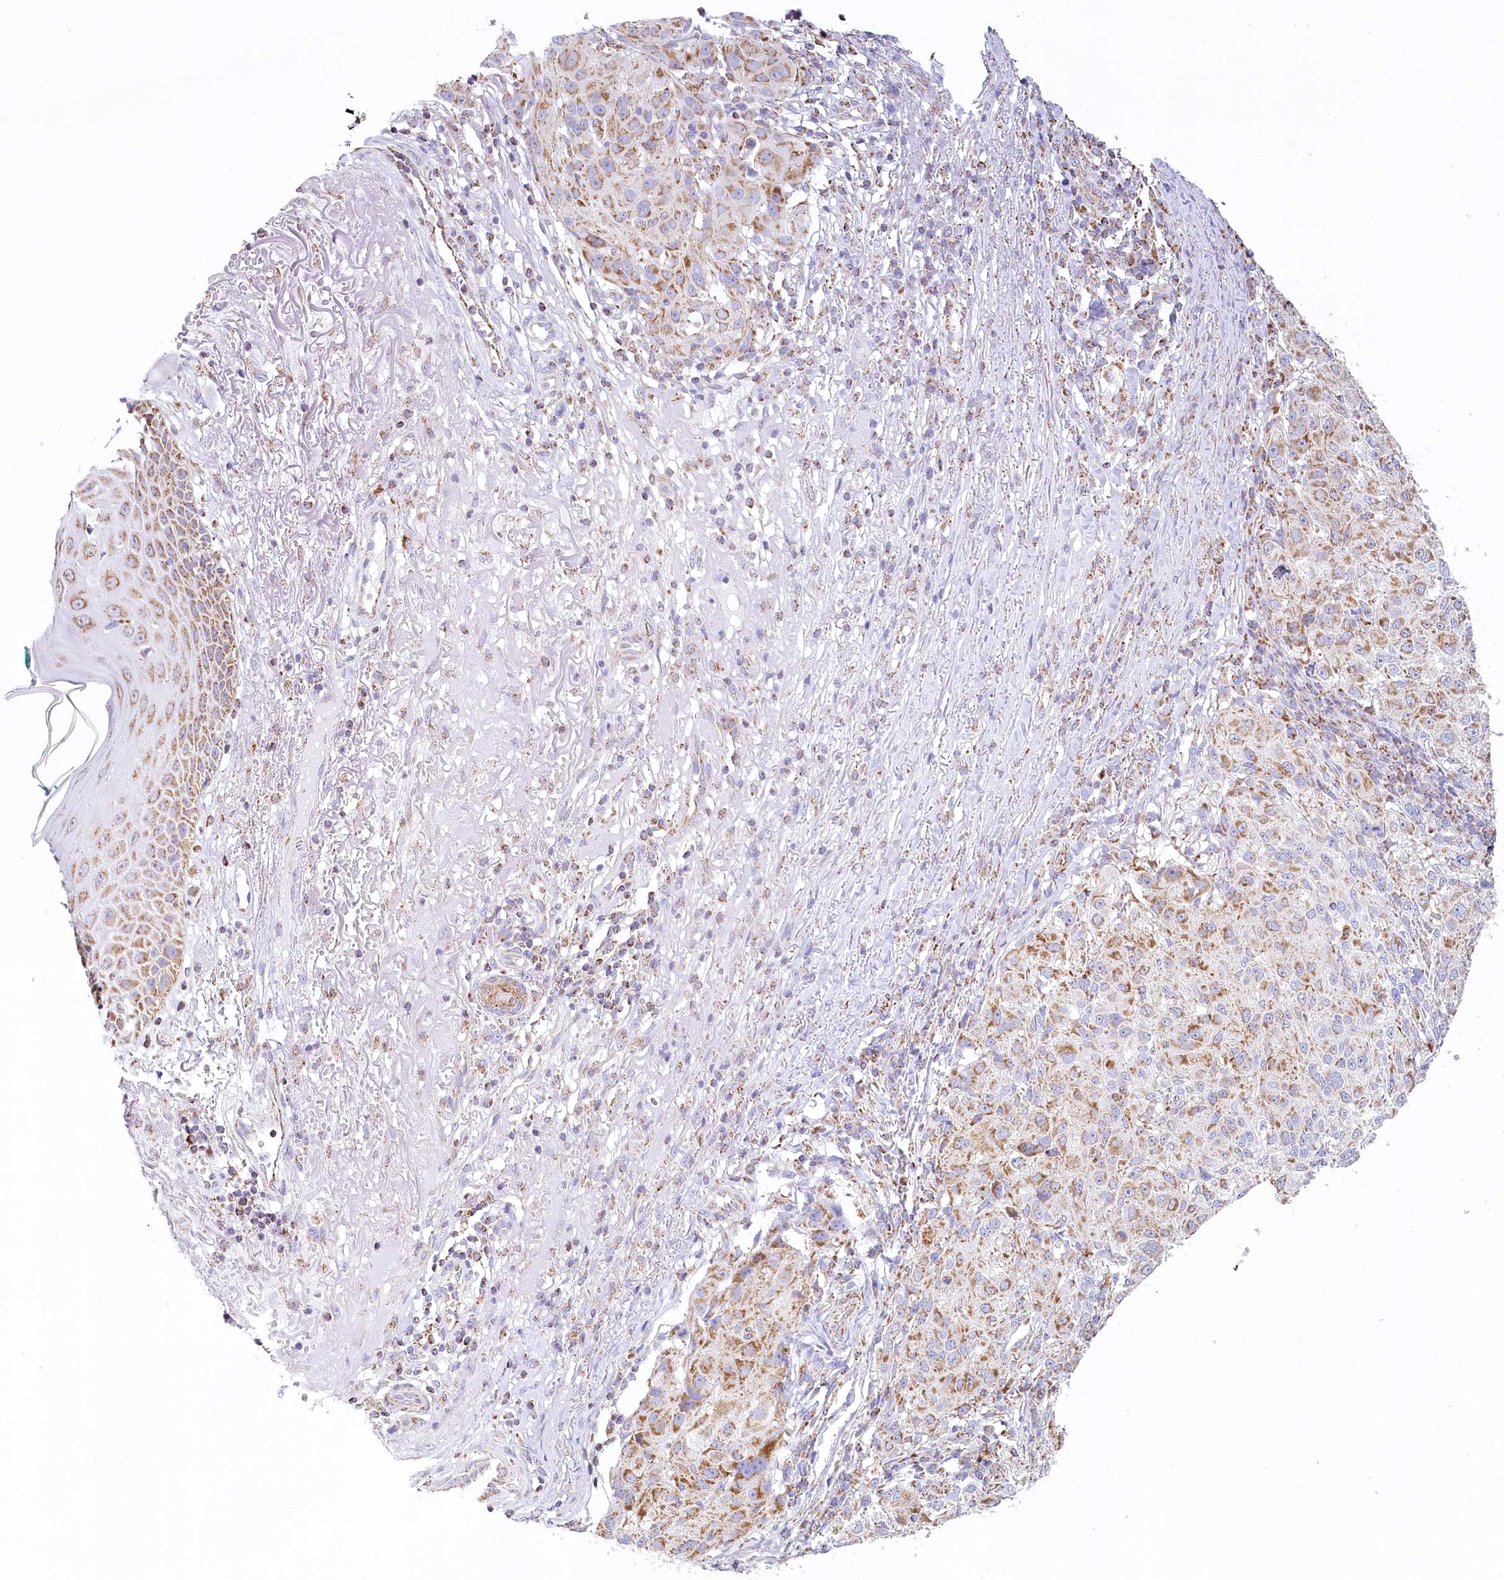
{"staining": {"intensity": "moderate", "quantity": "25%-75%", "location": "cytoplasmic/membranous"}, "tissue": "melanoma", "cell_type": "Tumor cells", "image_type": "cancer", "snomed": [{"axis": "morphology", "description": "Necrosis, NOS"}, {"axis": "morphology", "description": "Malignant melanoma, NOS"}, {"axis": "topography", "description": "Skin"}], "caption": "High-power microscopy captured an immunohistochemistry (IHC) micrograph of malignant melanoma, revealing moderate cytoplasmic/membranous staining in about 25%-75% of tumor cells.", "gene": "LSS", "patient": {"sex": "female", "age": 87}}